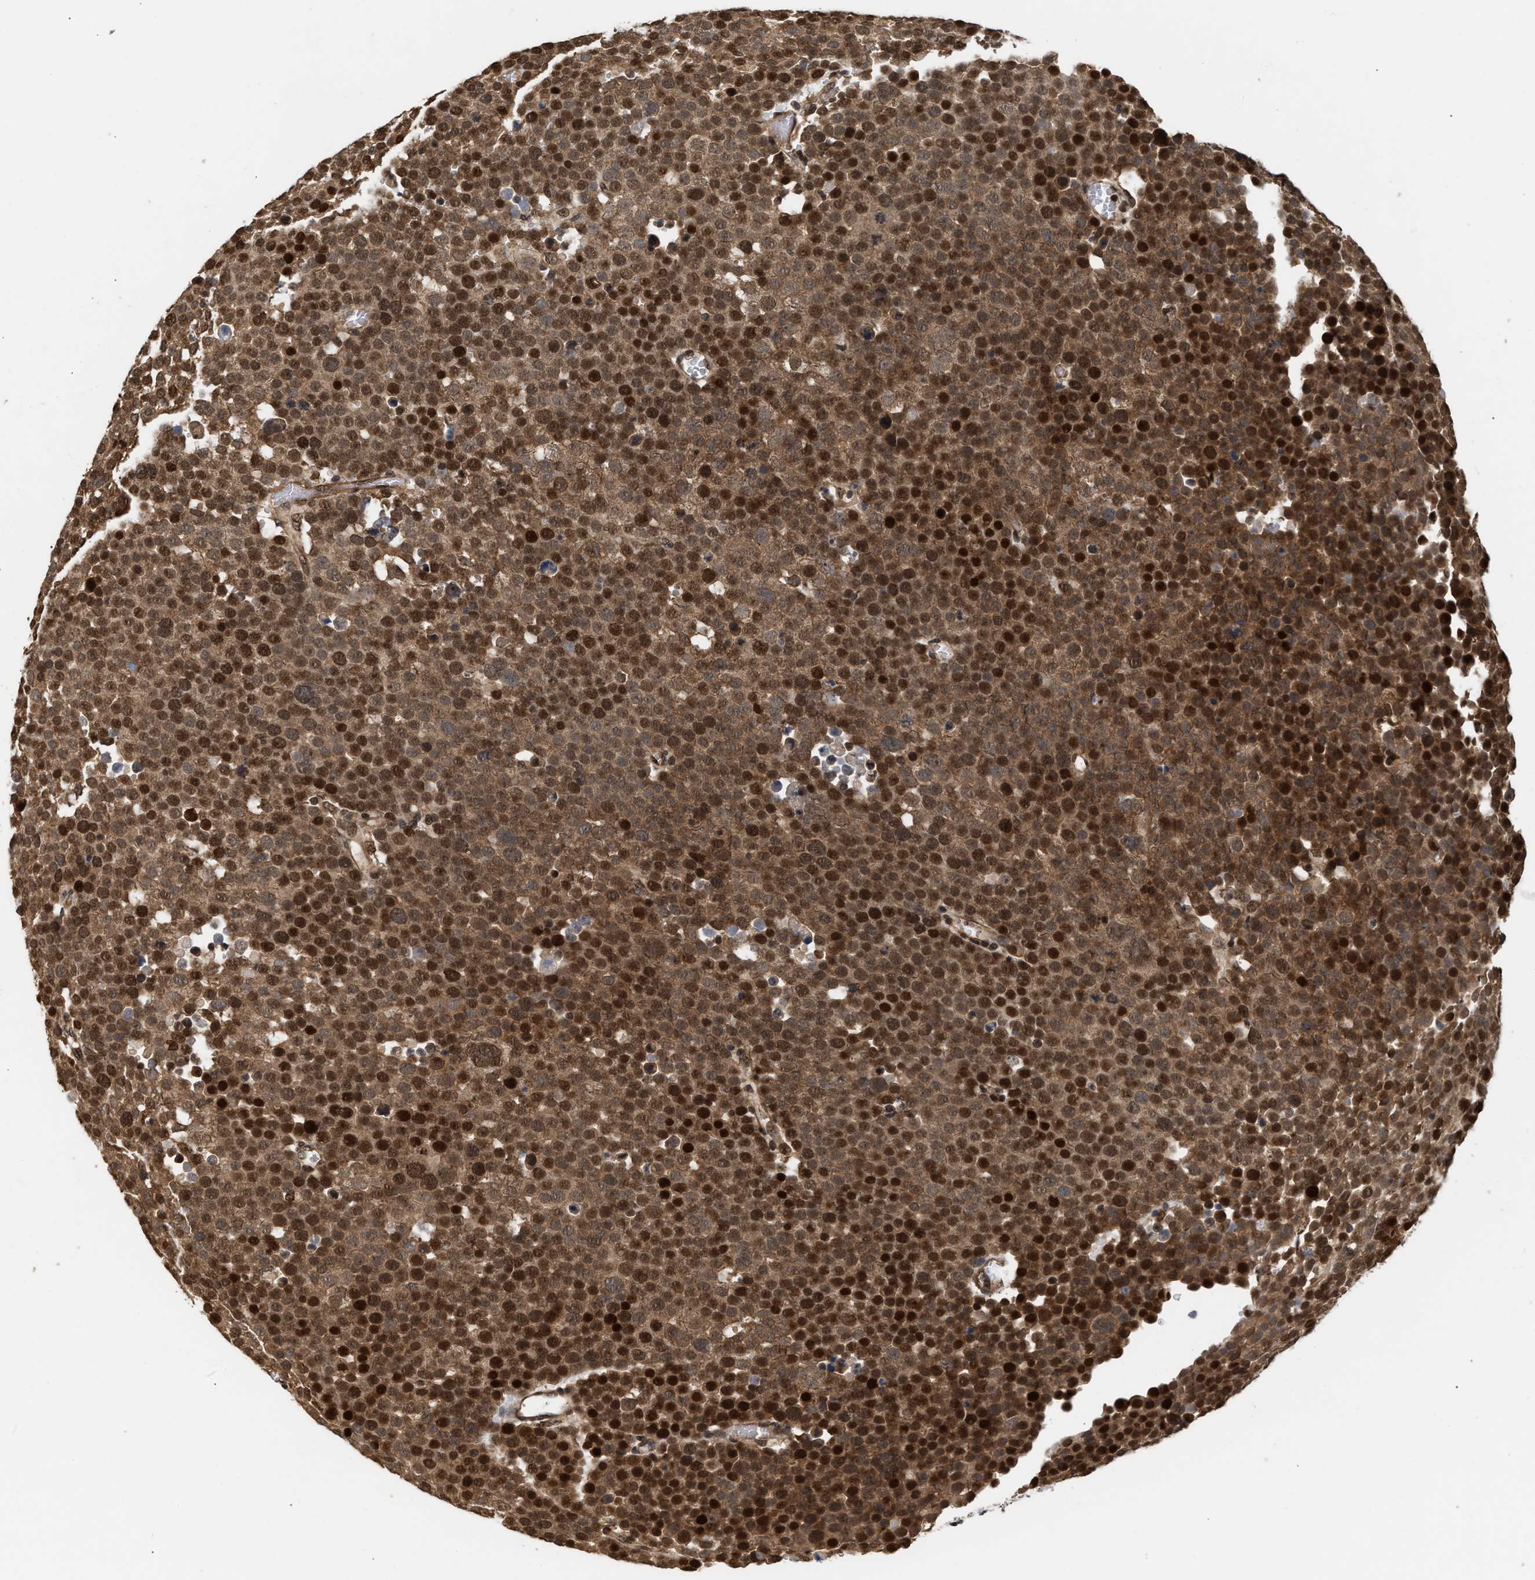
{"staining": {"intensity": "strong", "quantity": ">75%", "location": "cytoplasmic/membranous,nuclear"}, "tissue": "testis cancer", "cell_type": "Tumor cells", "image_type": "cancer", "snomed": [{"axis": "morphology", "description": "Seminoma, NOS"}, {"axis": "topography", "description": "Testis"}], "caption": "Tumor cells exhibit strong cytoplasmic/membranous and nuclear expression in about >75% of cells in testis cancer (seminoma). The staining was performed using DAB to visualize the protein expression in brown, while the nuclei were stained in blue with hematoxylin (Magnification: 20x).", "gene": "ABHD5", "patient": {"sex": "male", "age": 71}}